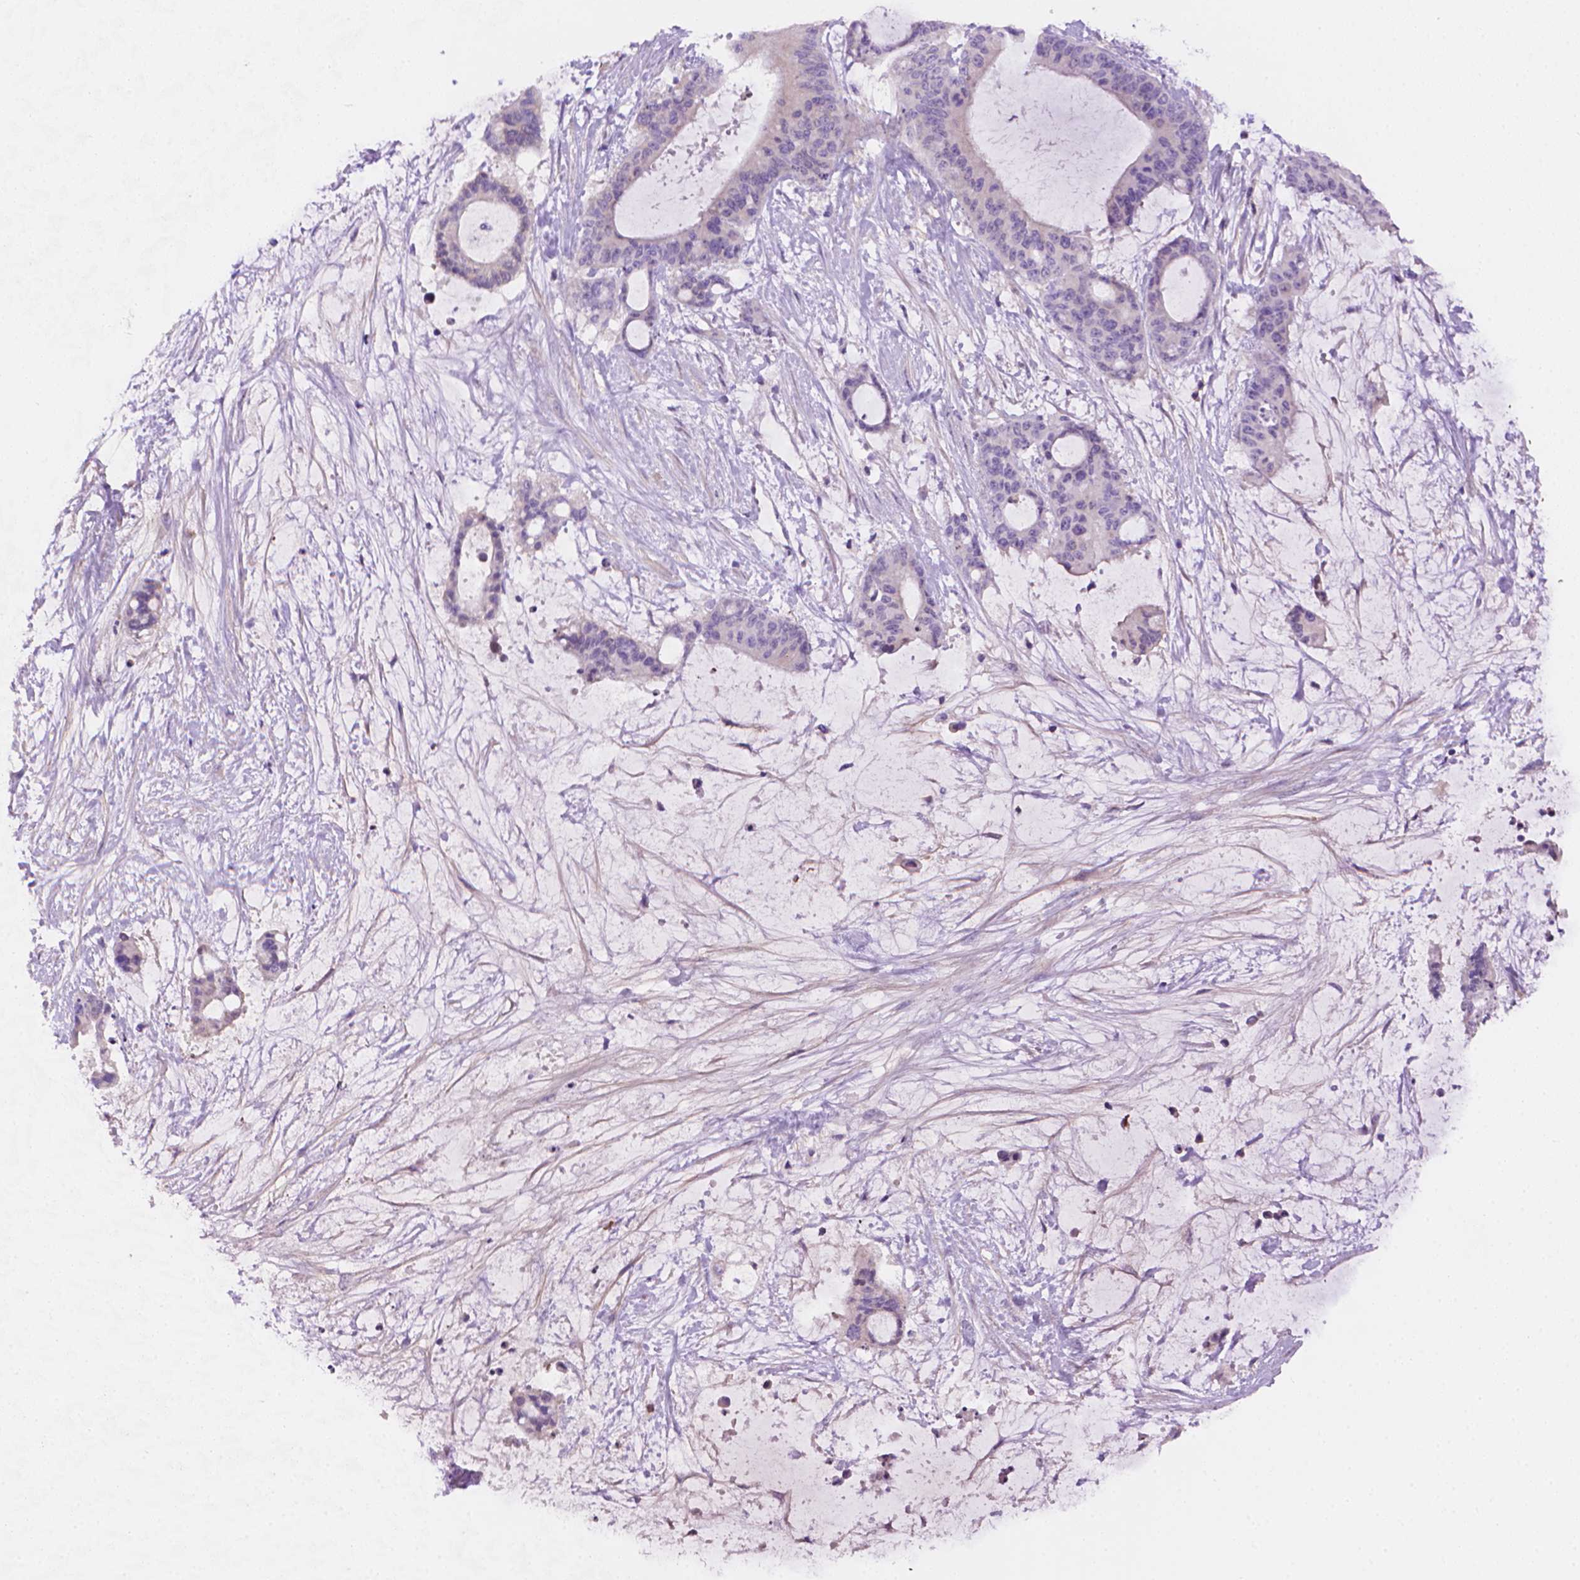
{"staining": {"intensity": "negative", "quantity": "none", "location": "none"}, "tissue": "liver cancer", "cell_type": "Tumor cells", "image_type": "cancer", "snomed": [{"axis": "morphology", "description": "Normal tissue, NOS"}, {"axis": "morphology", "description": "Cholangiocarcinoma"}, {"axis": "topography", "description": "Liver"}, {"axis": "topography", "description": "Peripheral nerve tissue"}], "caption": "This is a photomicrograph of IHC staining of liver cancer, which shows no expression in tumor cells.", "gene": "AMMECR1", "patient": {"sex": "female", "age": 73}}